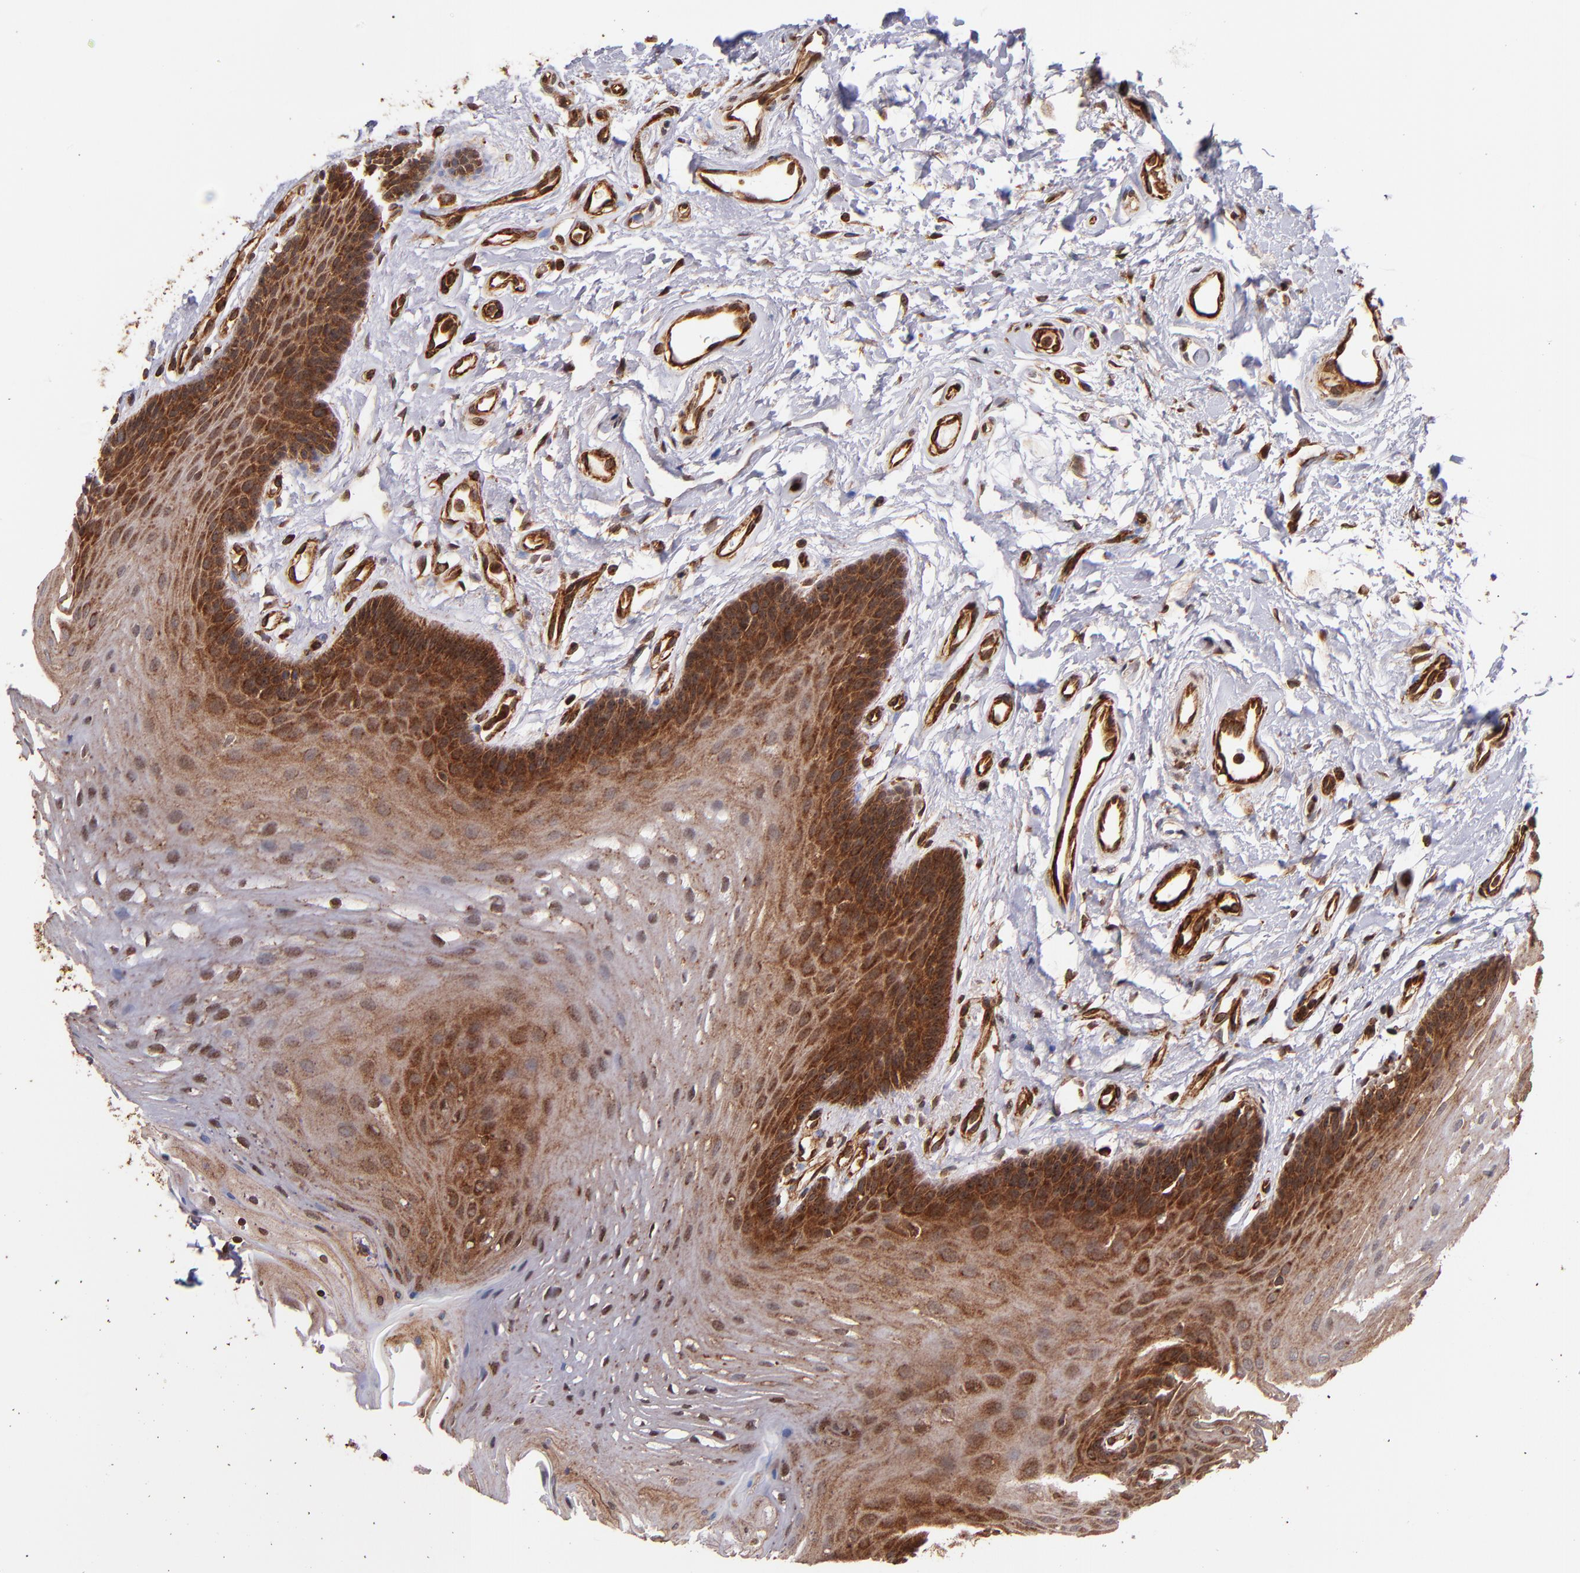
{"staining": {"intensity": "strong", "quantity": ">75%", "location": "cytoplasmic/membranous"}, "tissue": "oral mucosa", "cell_type": "Squamous epithelial cells", "image_type": "normal", "snomed": [{"axis": "morphology", "description": "Normal tissue, NOS"}, {"axis": "topography", "description": "Oral tissue"}], "caption": "A high amount of strong cytoplasmic/membranous expression is present in about >75% of squamous epithelial cells in unremarkable oral mucosa.", "gene": "STX8", "patient": {"sex": "male", "age": 62}}